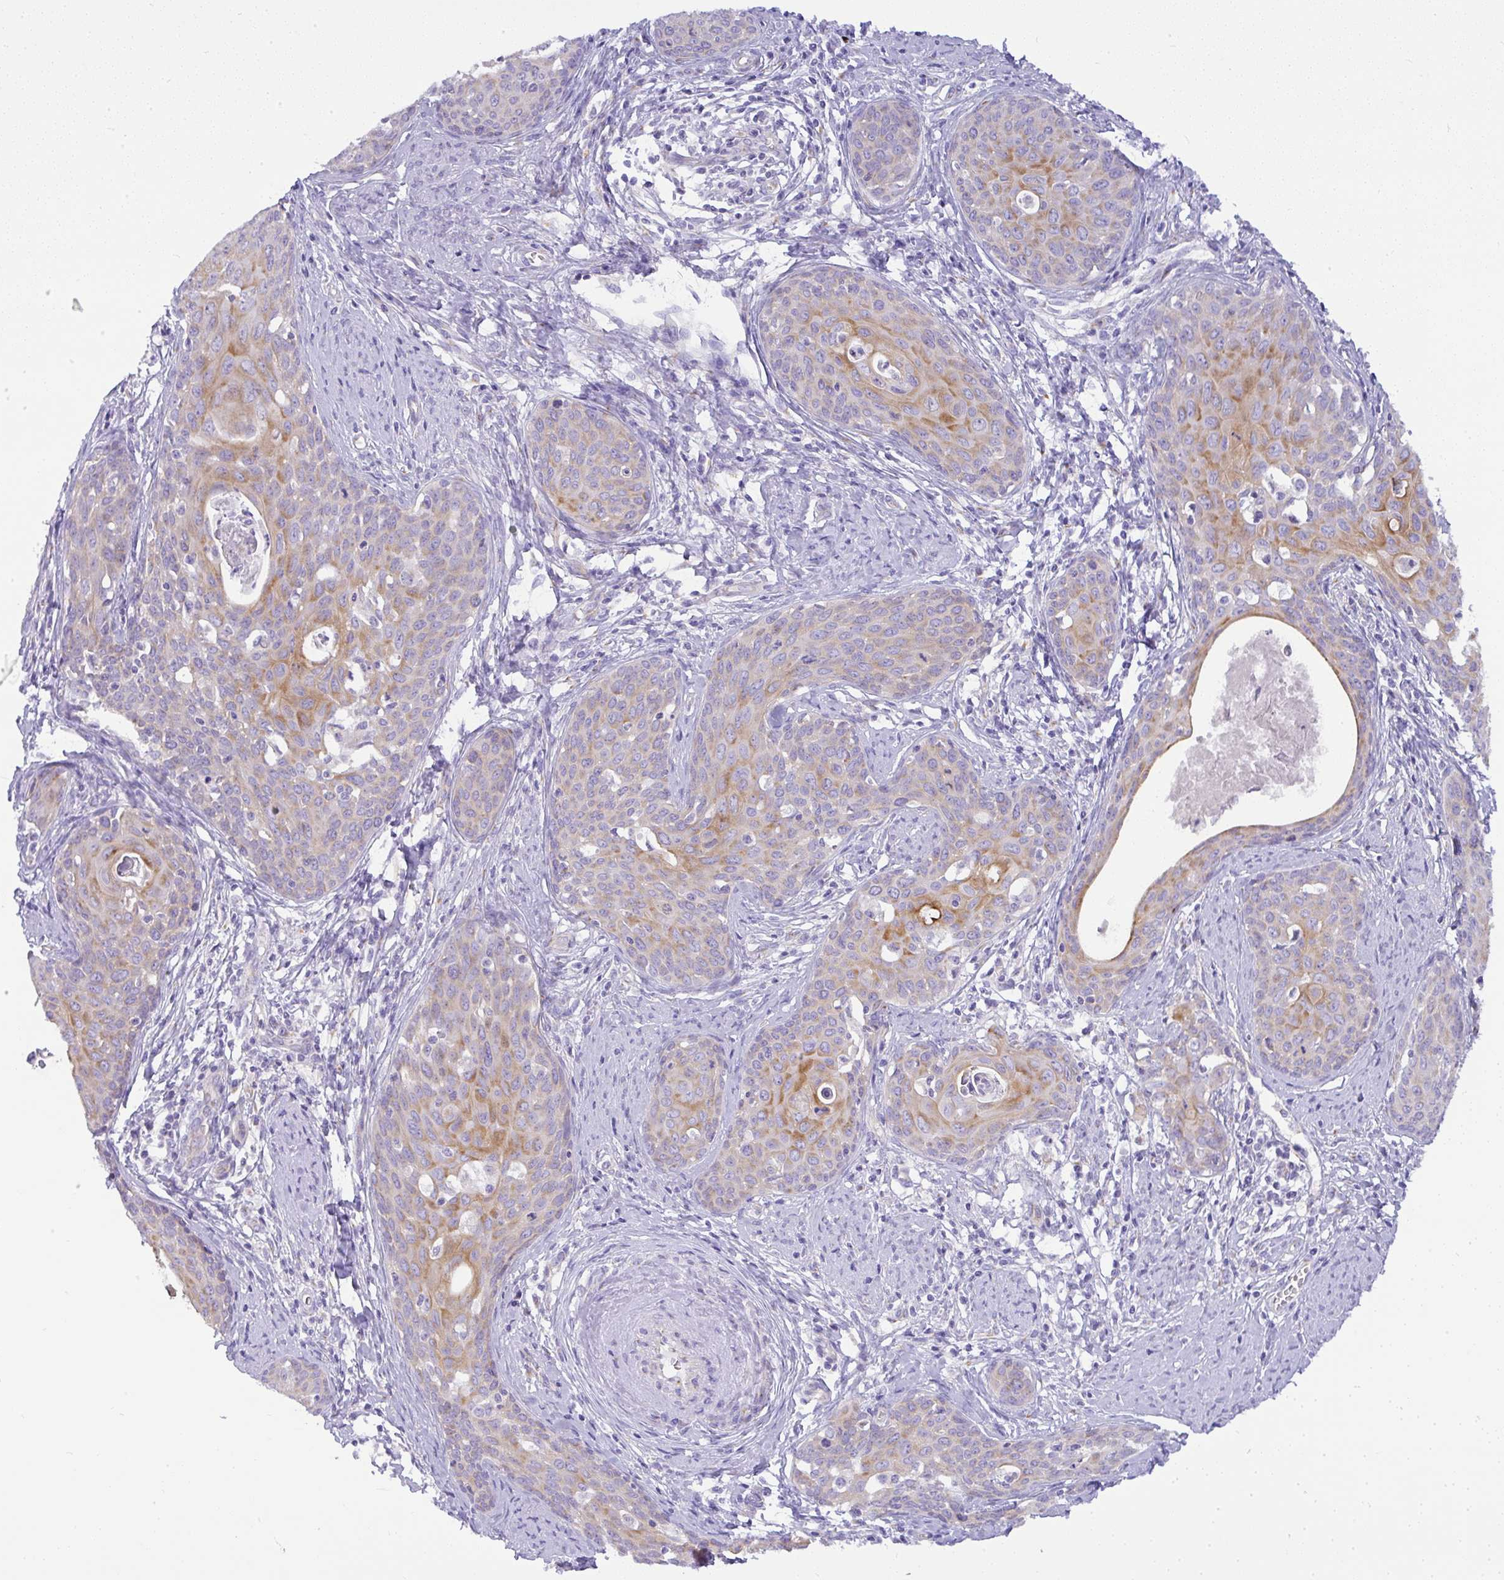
{"staining": {"intensity": "moderate", "quantity": "25%-75%", "location": "cytoplasmic/membranous"}, "tissue": "cervical cancer", "cell_type": "Tumor cells", "image_type": "cancer", "snomed": [{"axis": "morphology", "description": "Squamous cell carcinoma, NOS"}, {"axis": "topography", "description": "Cervix"}], "caption": "Protein staining displays moderate cytoplasmic/membranous positivity in approximately 25%-75% of tumor cells in cervical cancer (squamous cell carcinoma).", "gene": "FAM177A1", "patient": {"sex": "female", "age": 46}}